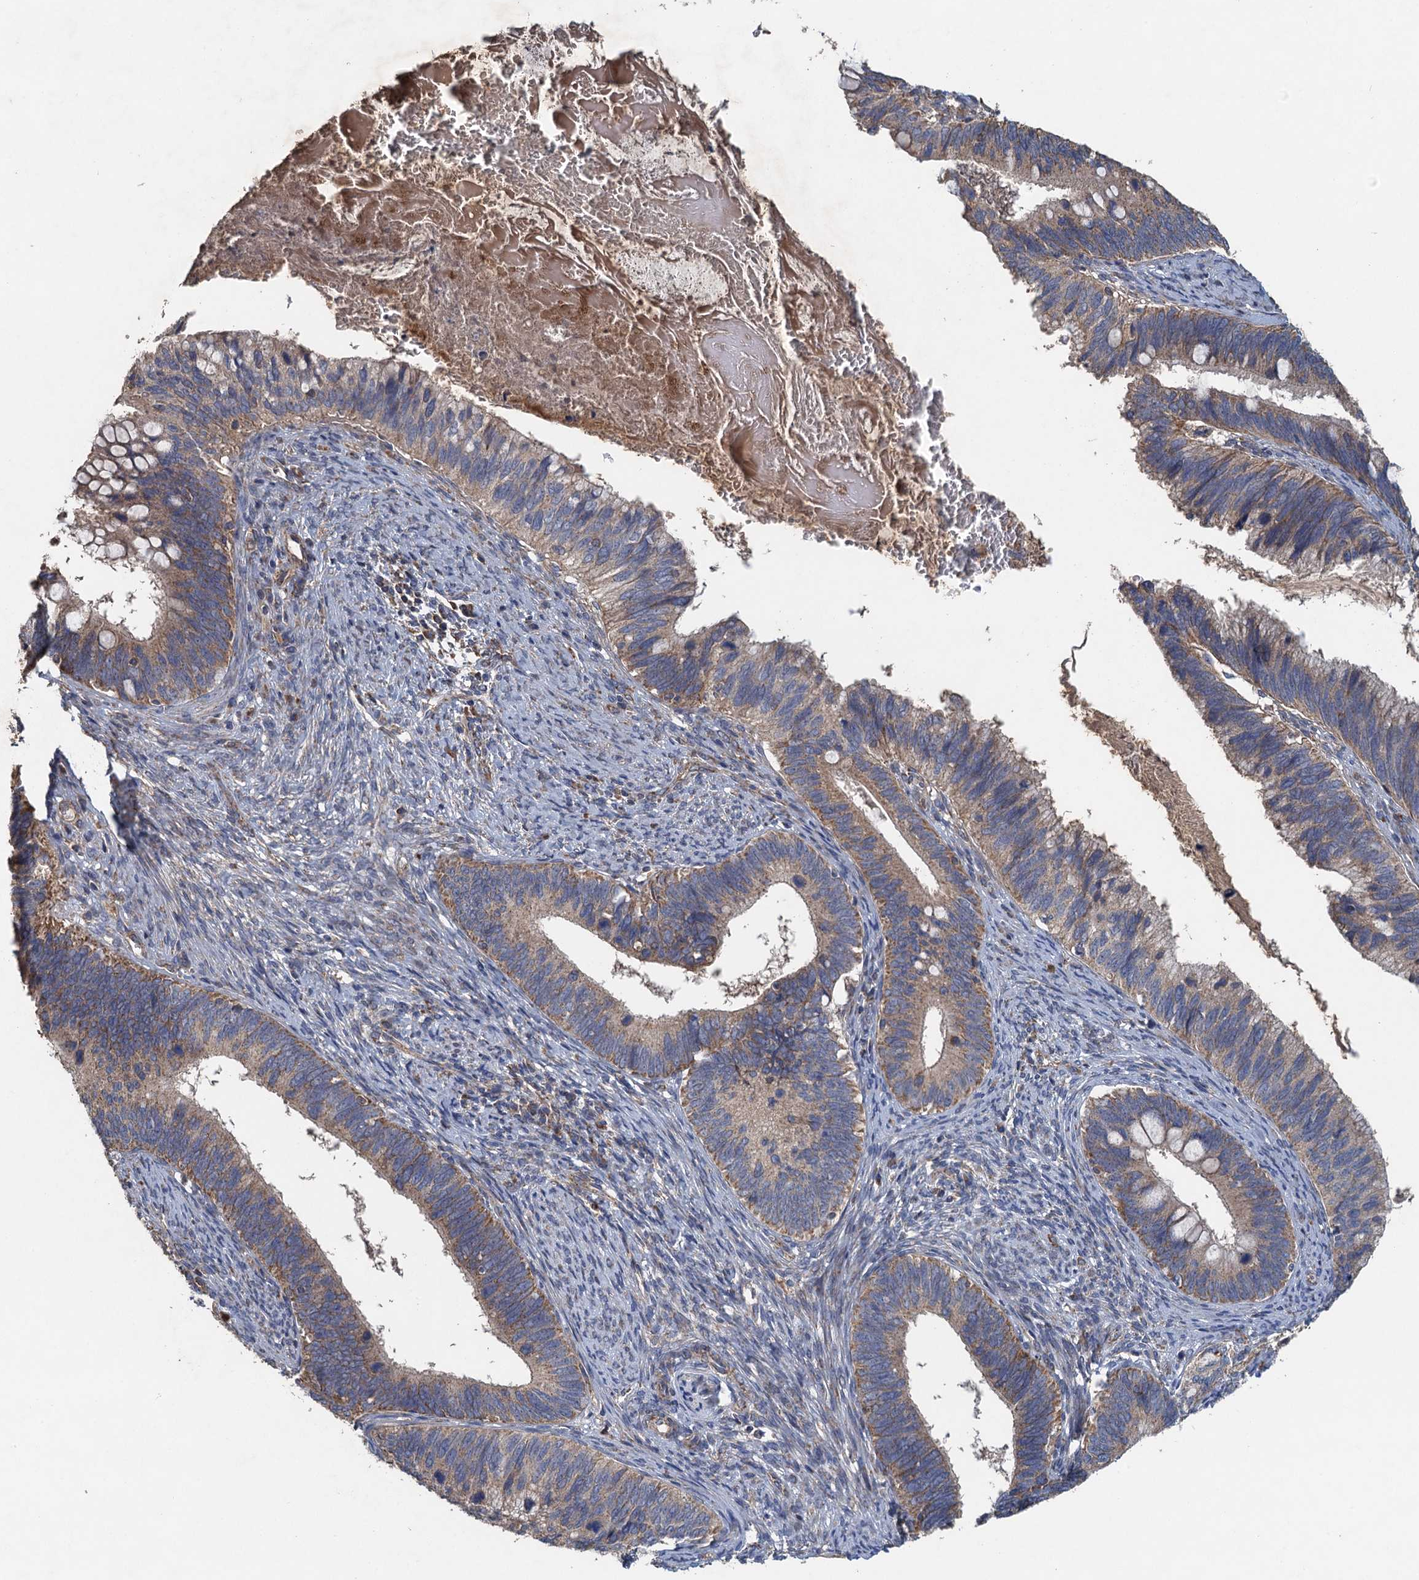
{"staining": {"intensity": "weak", "quantity": ">75%", "location": "cytoplasmic/membranous"}, "tissue": "cervical cancer", "cell_type": "Tumor cells", "image_type": "cancer", "snomed": [{"axis": "morphology", "description": "Adenocarcinoma, NOS"}, {"axis": "topography", "description": "Cervix"}], "caption": "Protein staining of adenocarcinoma (cervical) tissue reveals weak cytoplasmic/membranous staining in approximately >75% of tumor cells.", "gene": "BCS1L", "patient": {"sex": "female", "age": 42}}